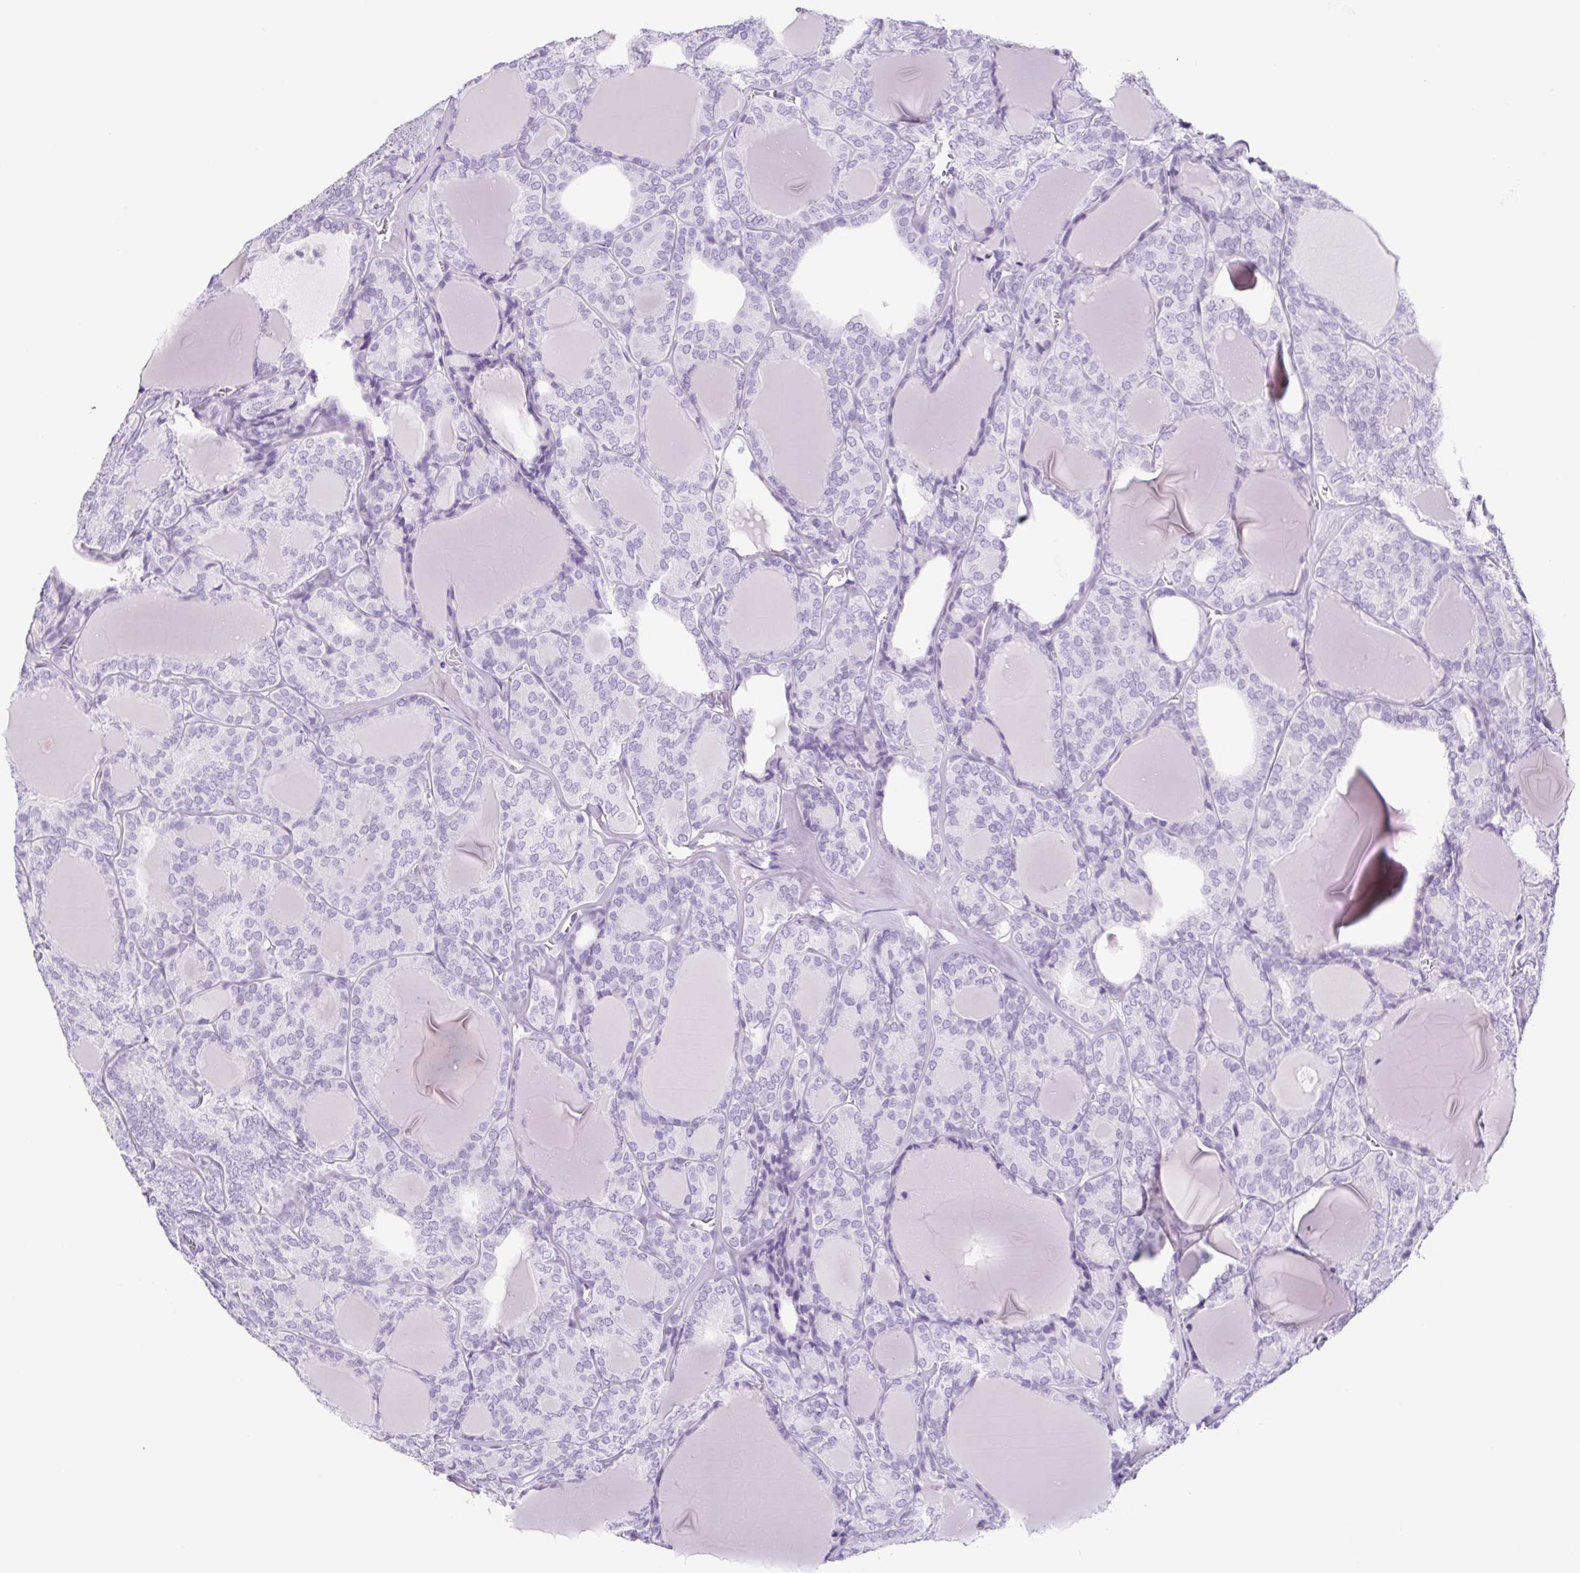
{"staining": {"intensity": "negative", "quantity": "none", "location": "none"}, "tissue": "thyroid cancer", "cell_type": "Tumor cells", "image_type": "cancer", "snomed": [{"axis": "morphology", "description": "Follicular adenoma carcinoma, NOS"}, {"axis": "topography", "description": "Thyroid gland"}], "caption": "There is no significant expression in tumor cells of thyroid cancer.", "gene": "CYP21A2", "patient": {"sex": "male", "age": 74}}